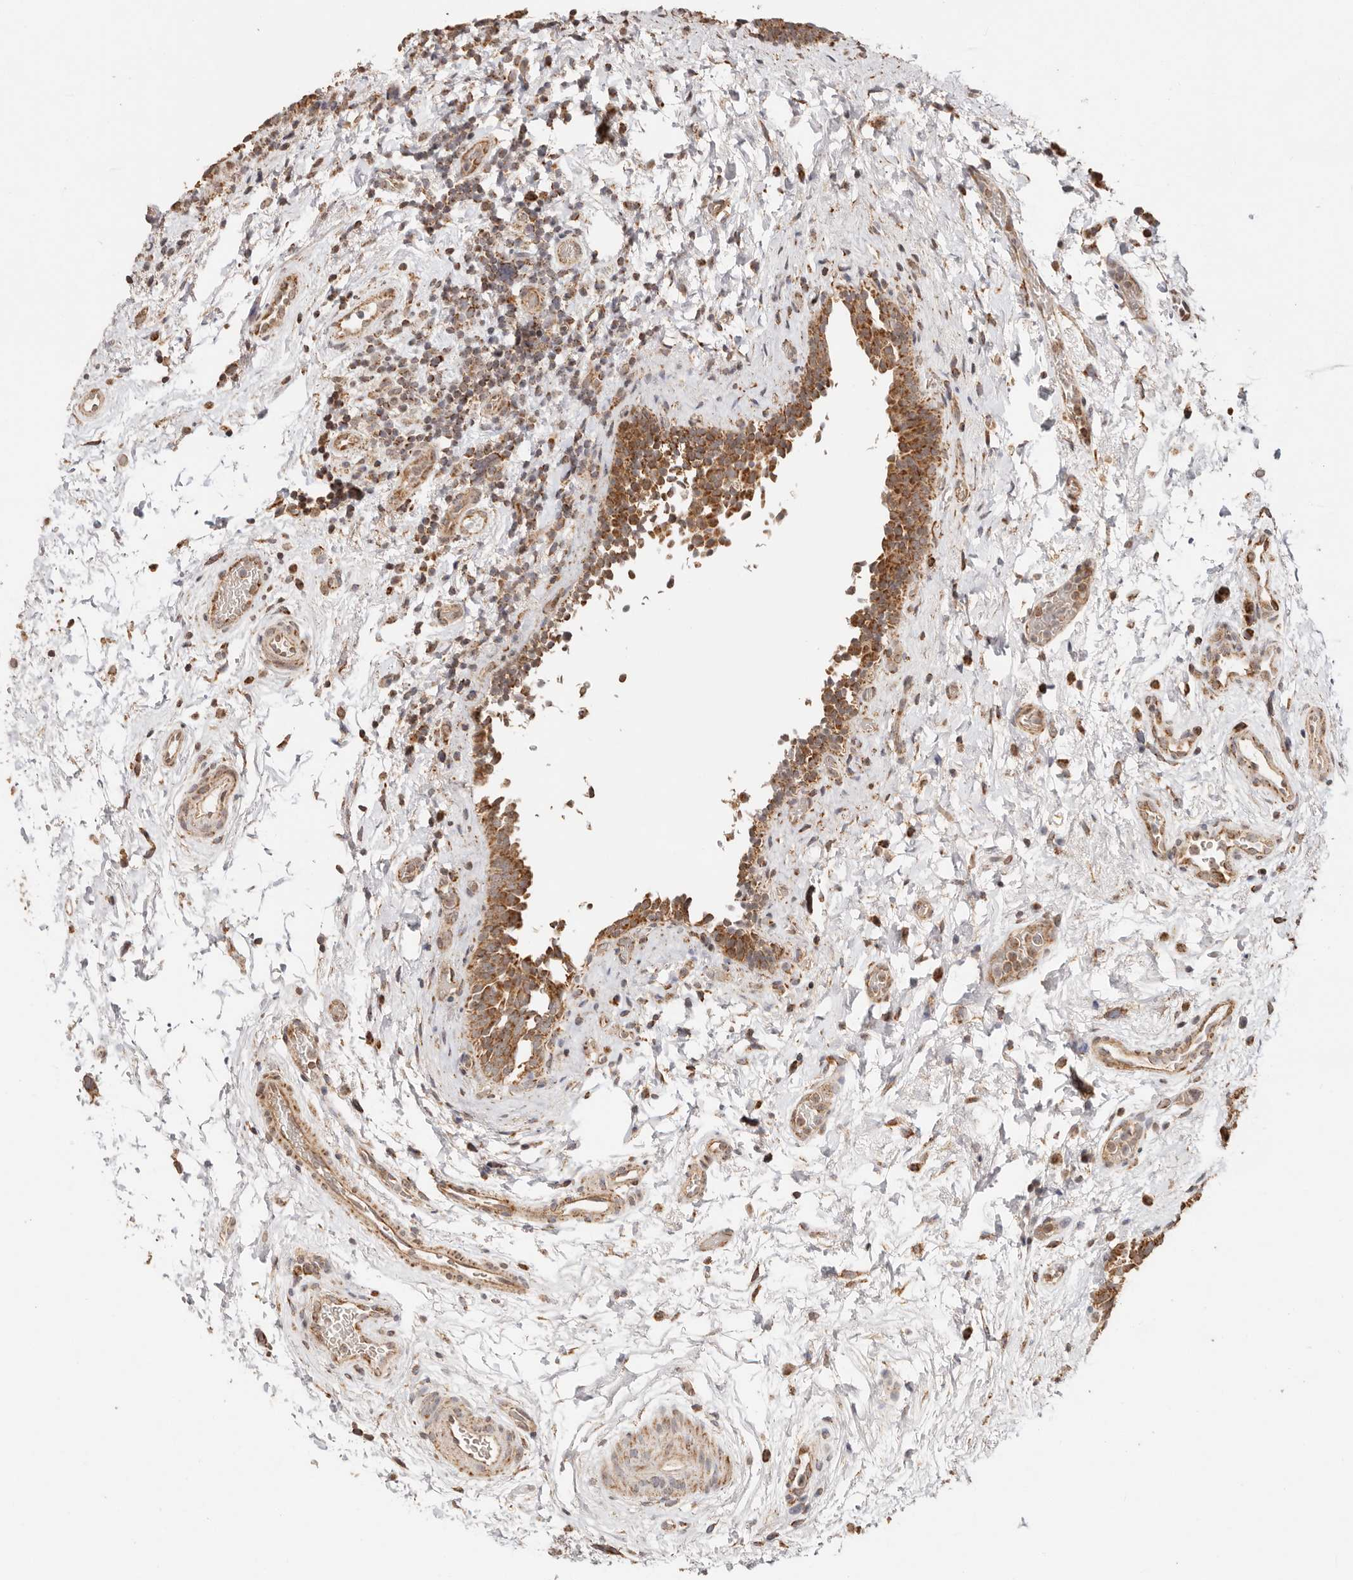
{"staining": {"intensity": "strong", "quantity": ">75%", "location": "cytoplasmic/membranous"}, "tissue": "urinary bladder", "cell_type": "Urothelial cells", "image_type": "normal", "snomed": [{"axis": "morphology", "description": "Normal tissue, NOS"}, {"axis": "topography", "description": "Urinary bladder"}], "caption": "Protein expression analysis of normal urinary bladder exhibits strong cytoplasmic/membranous staining in about >75% of urothelial cells.", "gene": "NDUFB11", "patient": {"sex": "male", "age": 83}}